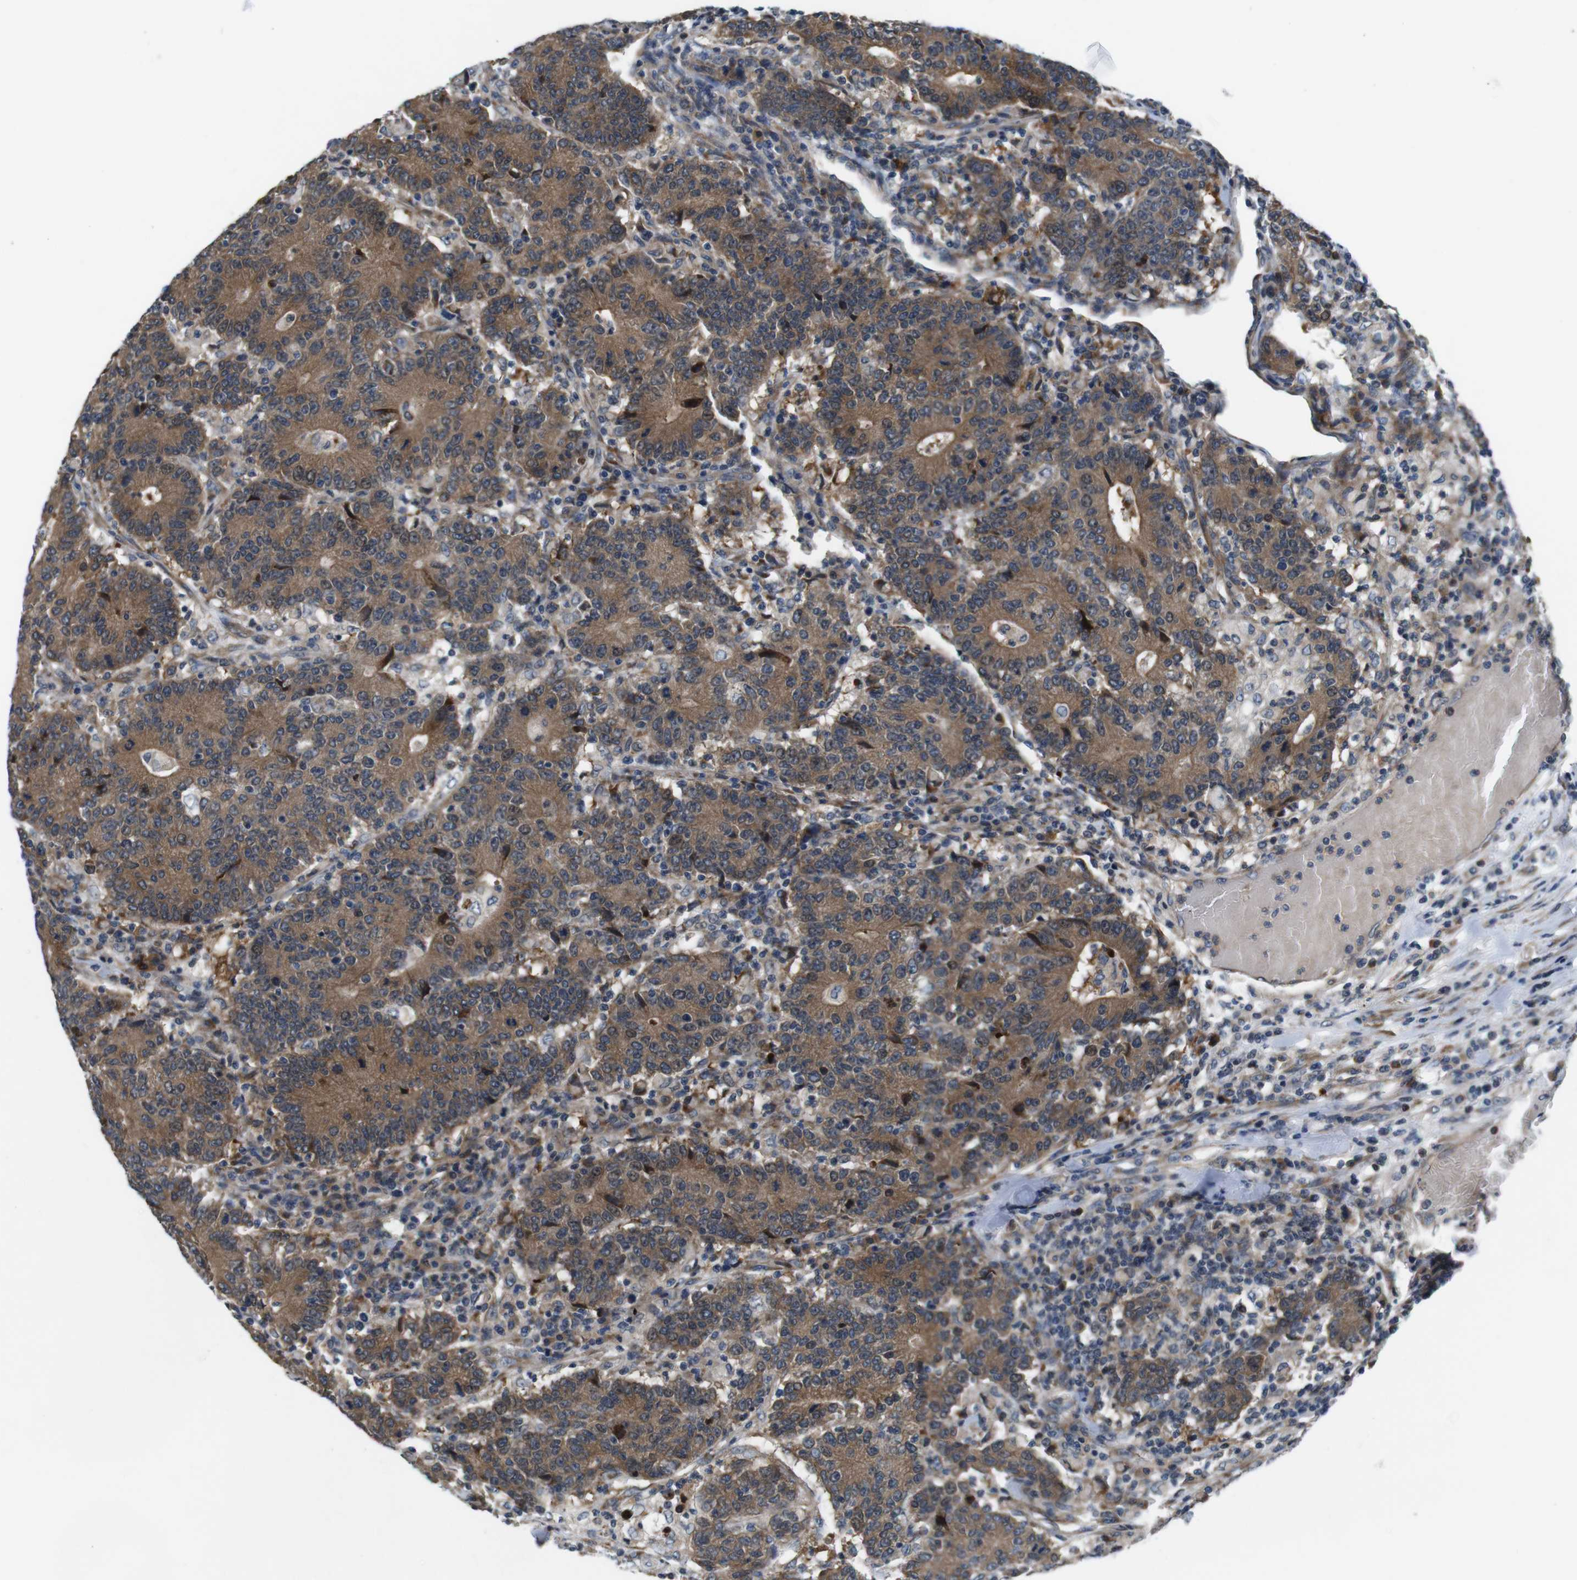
{"staining": {"intensity": "moderate", "quantity": ">75%", "location": "cytoplasmic/membranous"}, "tissue": "colorectal cancer", "cell_type": "Tumor cells", "image_type": "cancer", "snomed": [{"axis": "morphology", "description": "Normal tissue, NOS"}, {"axis": "morphology", "description": "Adenocarcinoma, NOS"}, {"axis": "topography", "description": "Colon"}], "caption": "A brown stain labels moderate cytoplasmic/membranous positivity of a protein in colorectal adenocarcinoma tumor cells. (Brightfield microscopy of DAB IHC at high magnification).", "gene": "JAK1", "patient": {"sex": "female", "age": 75}}